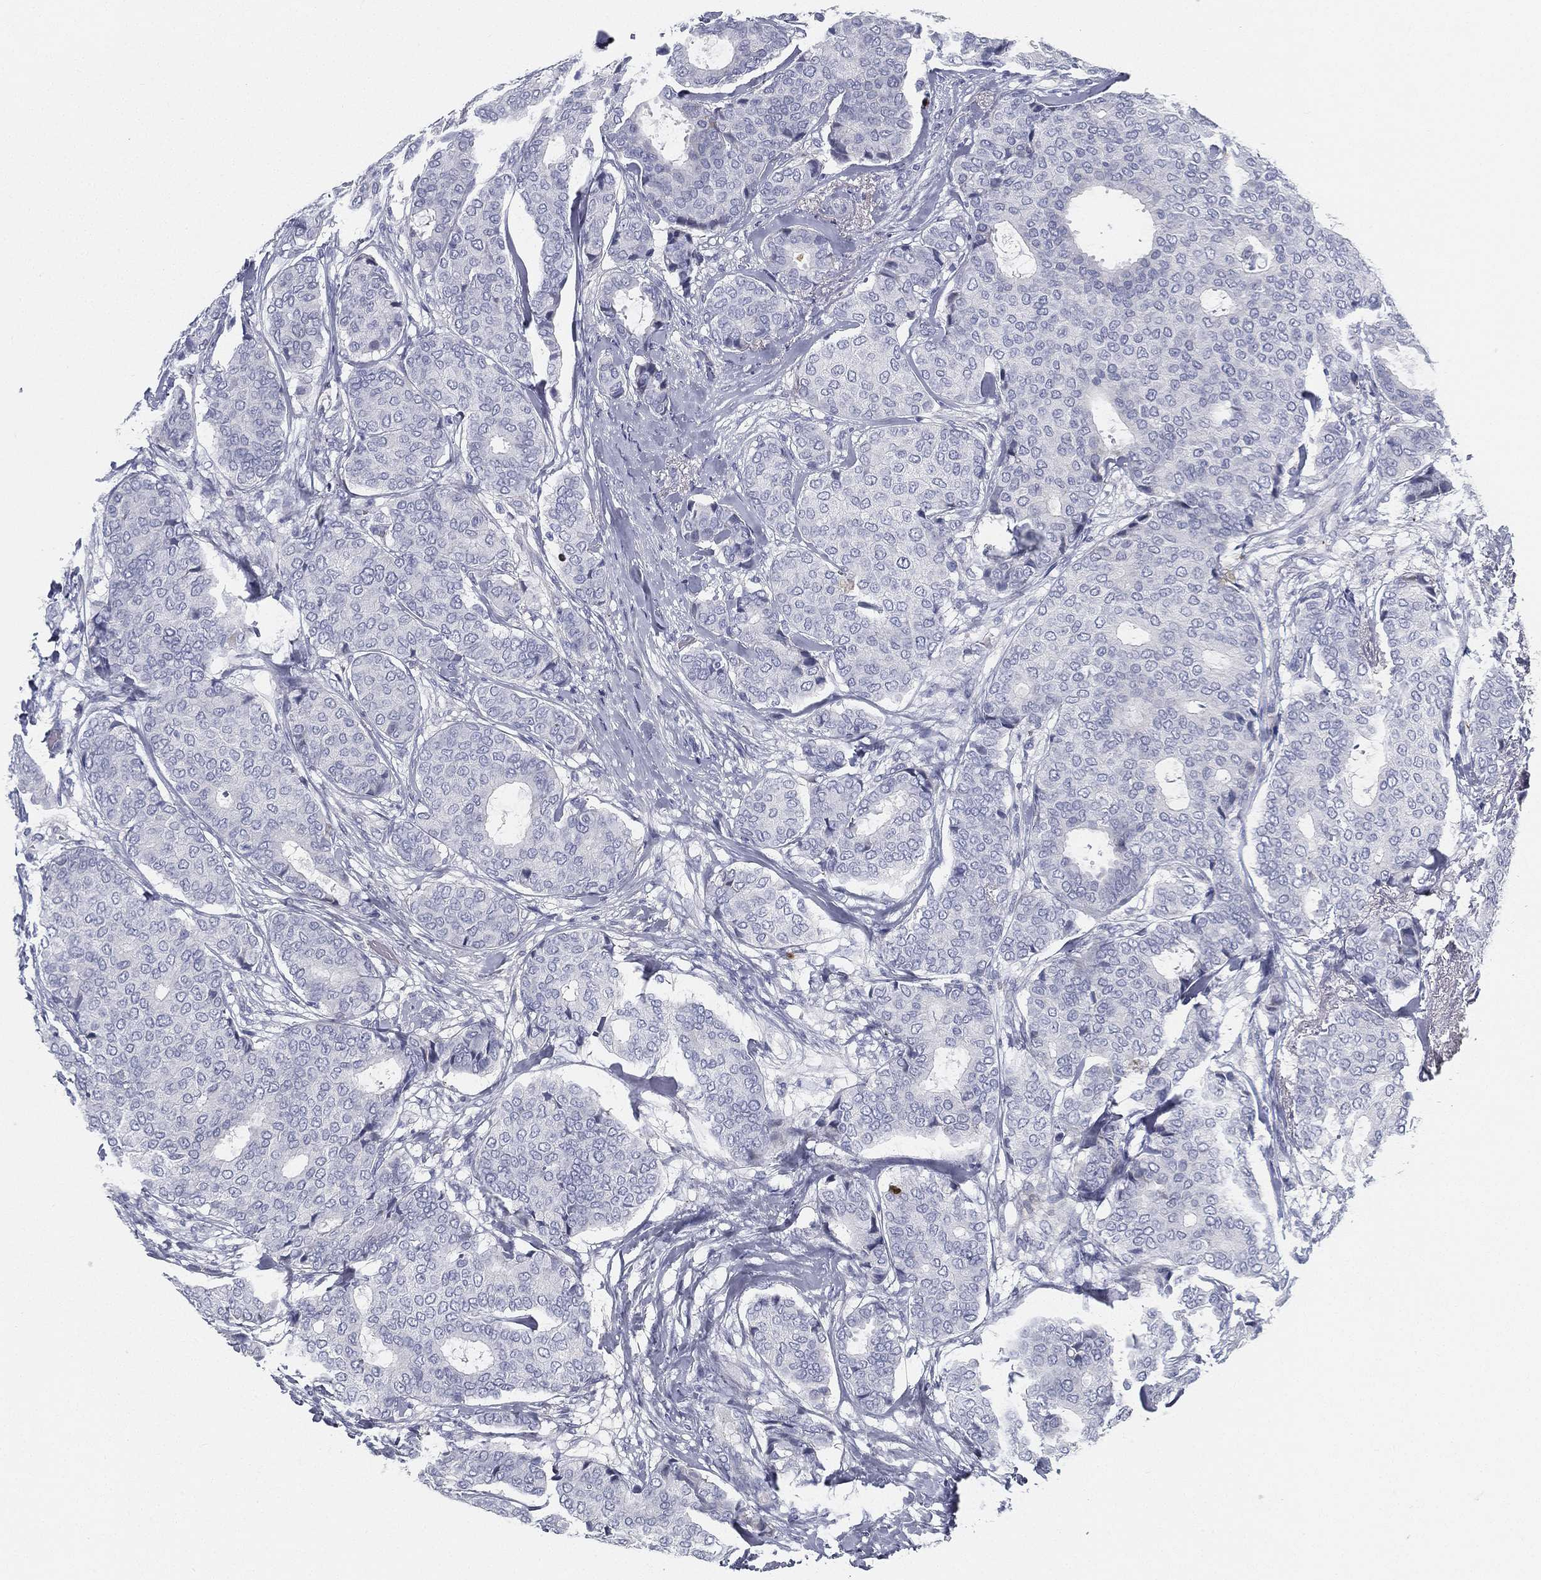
{"staining": {"intensity": "negative", "quantity": "none", "location": "none"}, "tissue": "breast cancer", "cell_type": "Tumor cells", "image_type": "cancer", "snomed": [{"axis": "morphology", "description": "Duct carcinoma"}, {"axis": "topography", "description": "Breast"}], "caption": "Immunohistochemistry (IHC) histopathology image of breast intraductal carcinoma stained for a protein (brown), which exhibits no positivity in tumor cells.", "gene": "SPPL2C", "patient": {"sex": "female", "age": 75}}